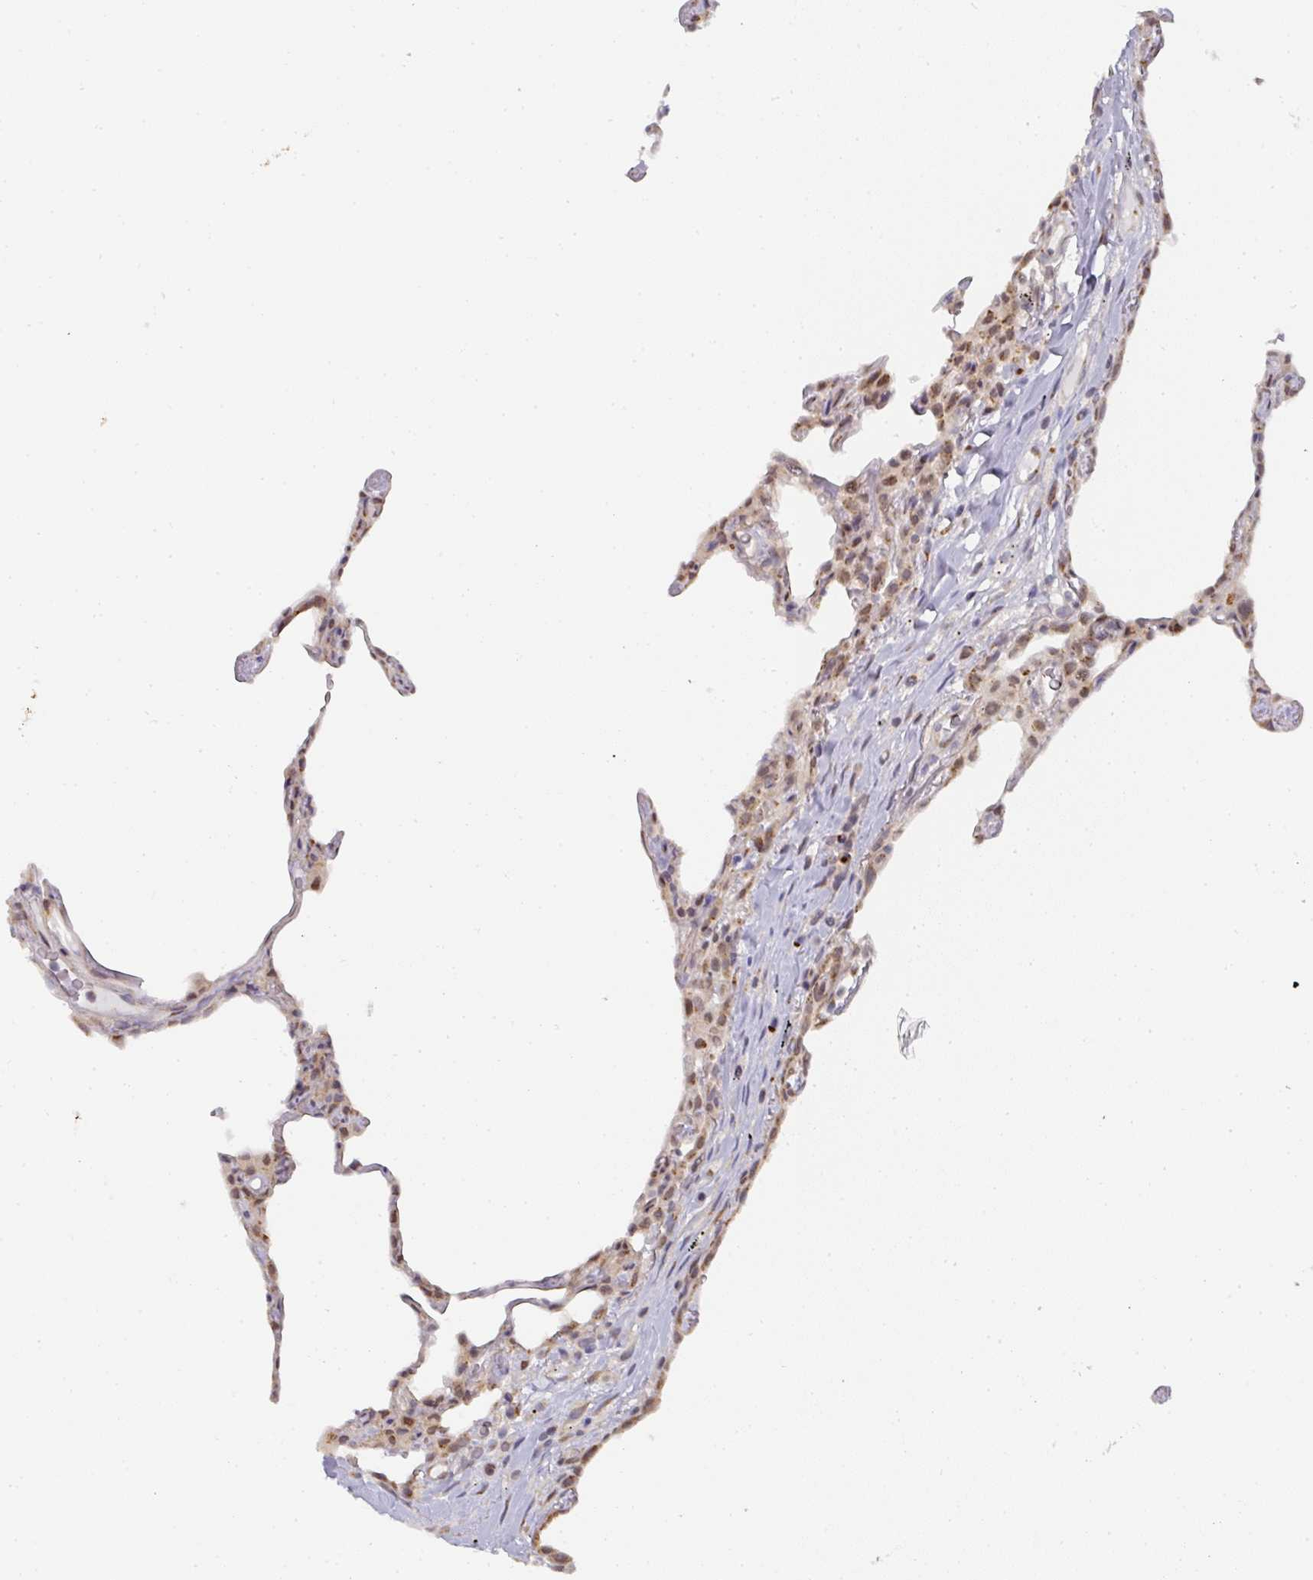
{"staining": {"intensity": "negative", "quantity": "none", "location": "none"}, "tissue": "lung", "cell_type": "Alveolar cells", "image_type": "normal", "snomed": [{"axis": "morphology", "description": "Normal tissue, NOS"}, {"axis": "topography", "description": "Lung"}], "caption": "Immunohistochemistry (IHC) of normal lung shows no staining in alveolar cells. Brightfield microscopy of IHC stained with DAB (3,3'-diaminobenzidine) (brown) and hematoxylin (blue), captured at high magnification.", "gene": "C18orf25", "patient": {"sex": "female", "age": 57}}